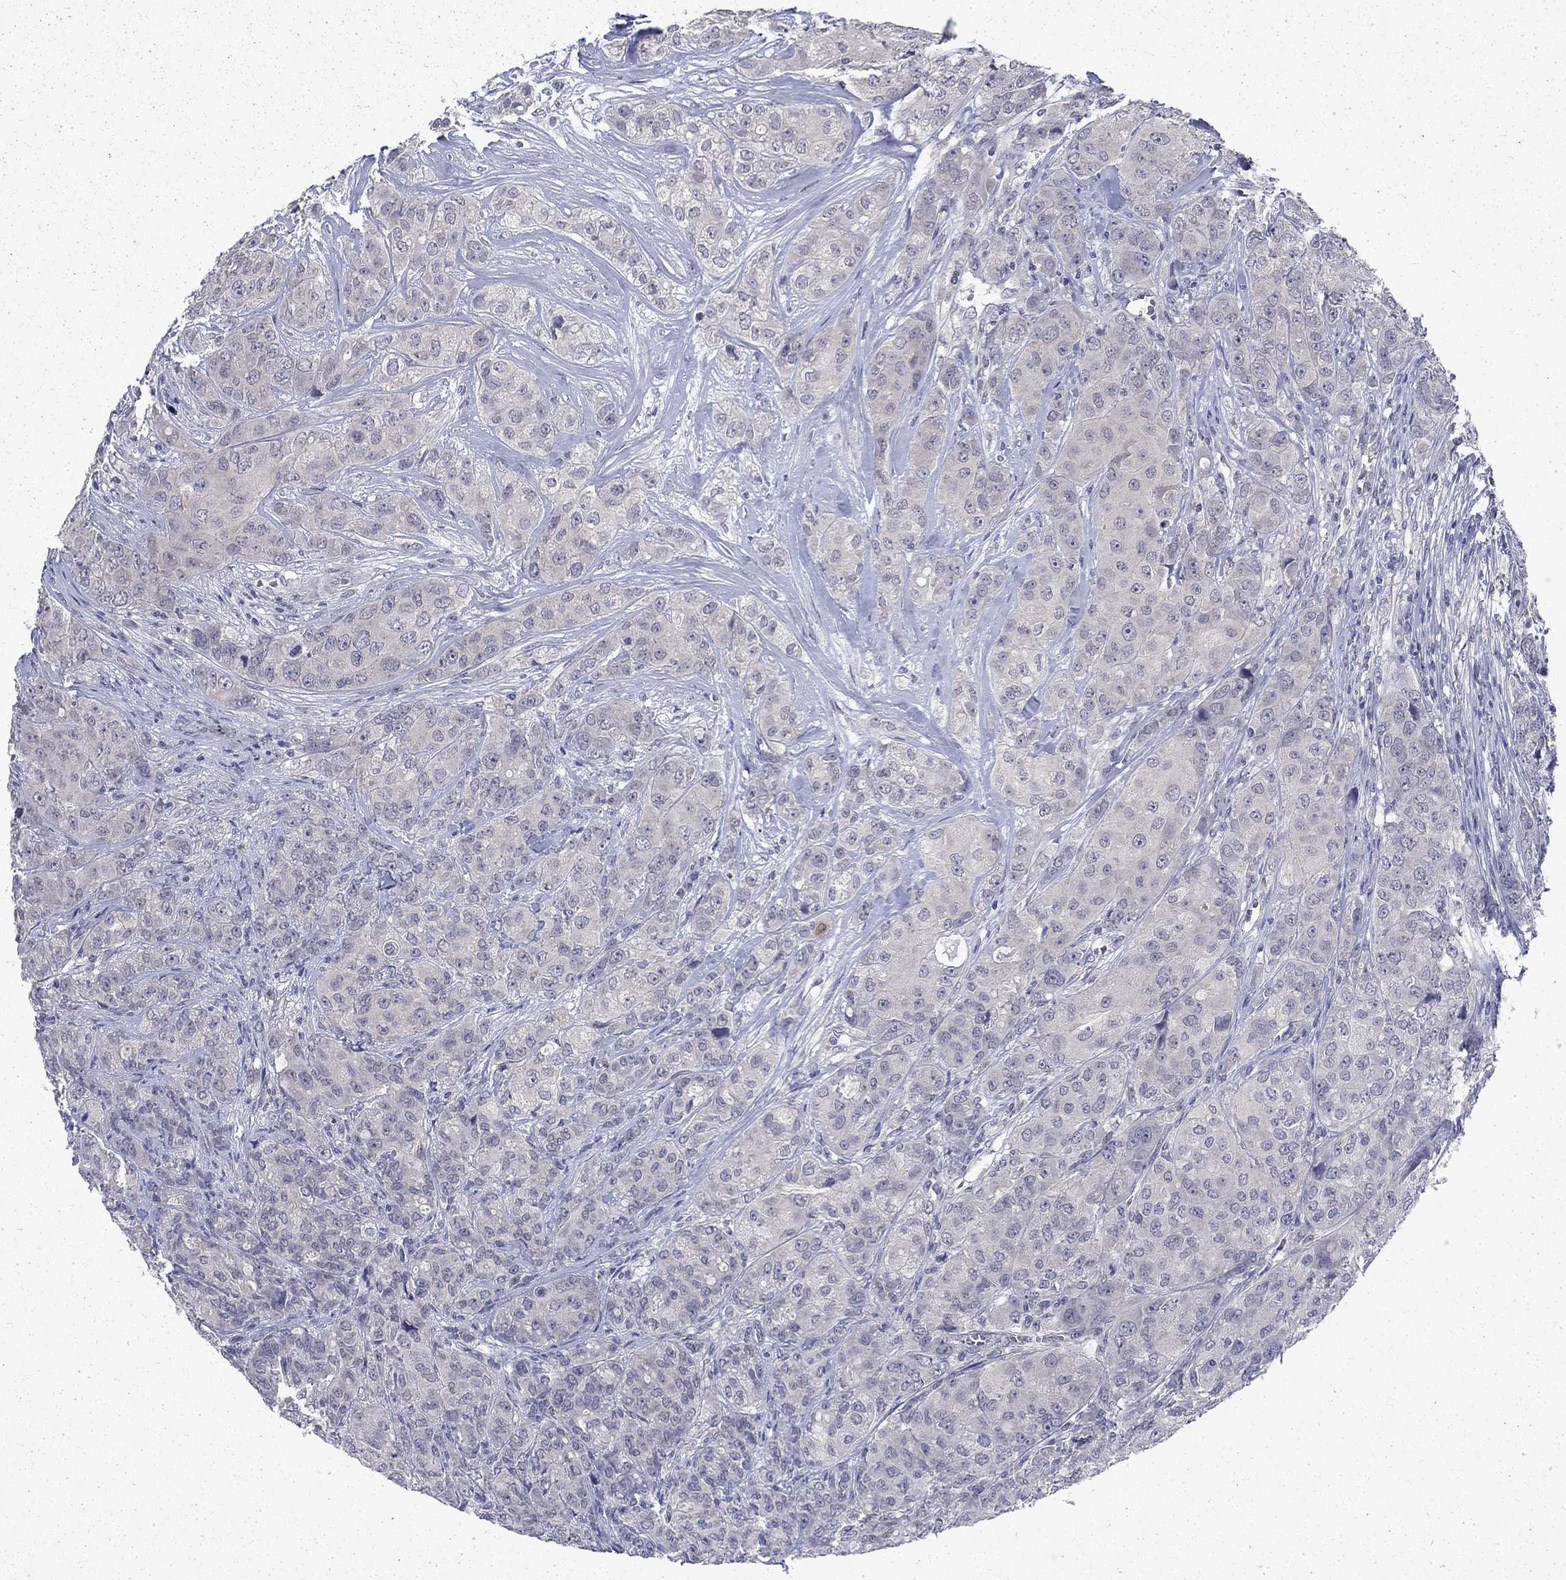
{"staining": {"intensity": "negative", "quantity": "none", "location": "none"}, "tissue": "breast cancer", "cell_type": "Tumor cells", "image_type": "cancer", "snomed": [{"axis": "morphology", "description": "Duct carcinoma"}, {"axis": "topography", "description": "Breast"}], "caption": "Invasive ductal carcinoma (breast) stained for a protein using IHC shows no positivity tumor cells.", "gene": "CHAT", "patient": {"sex": "female", "age": 43}}